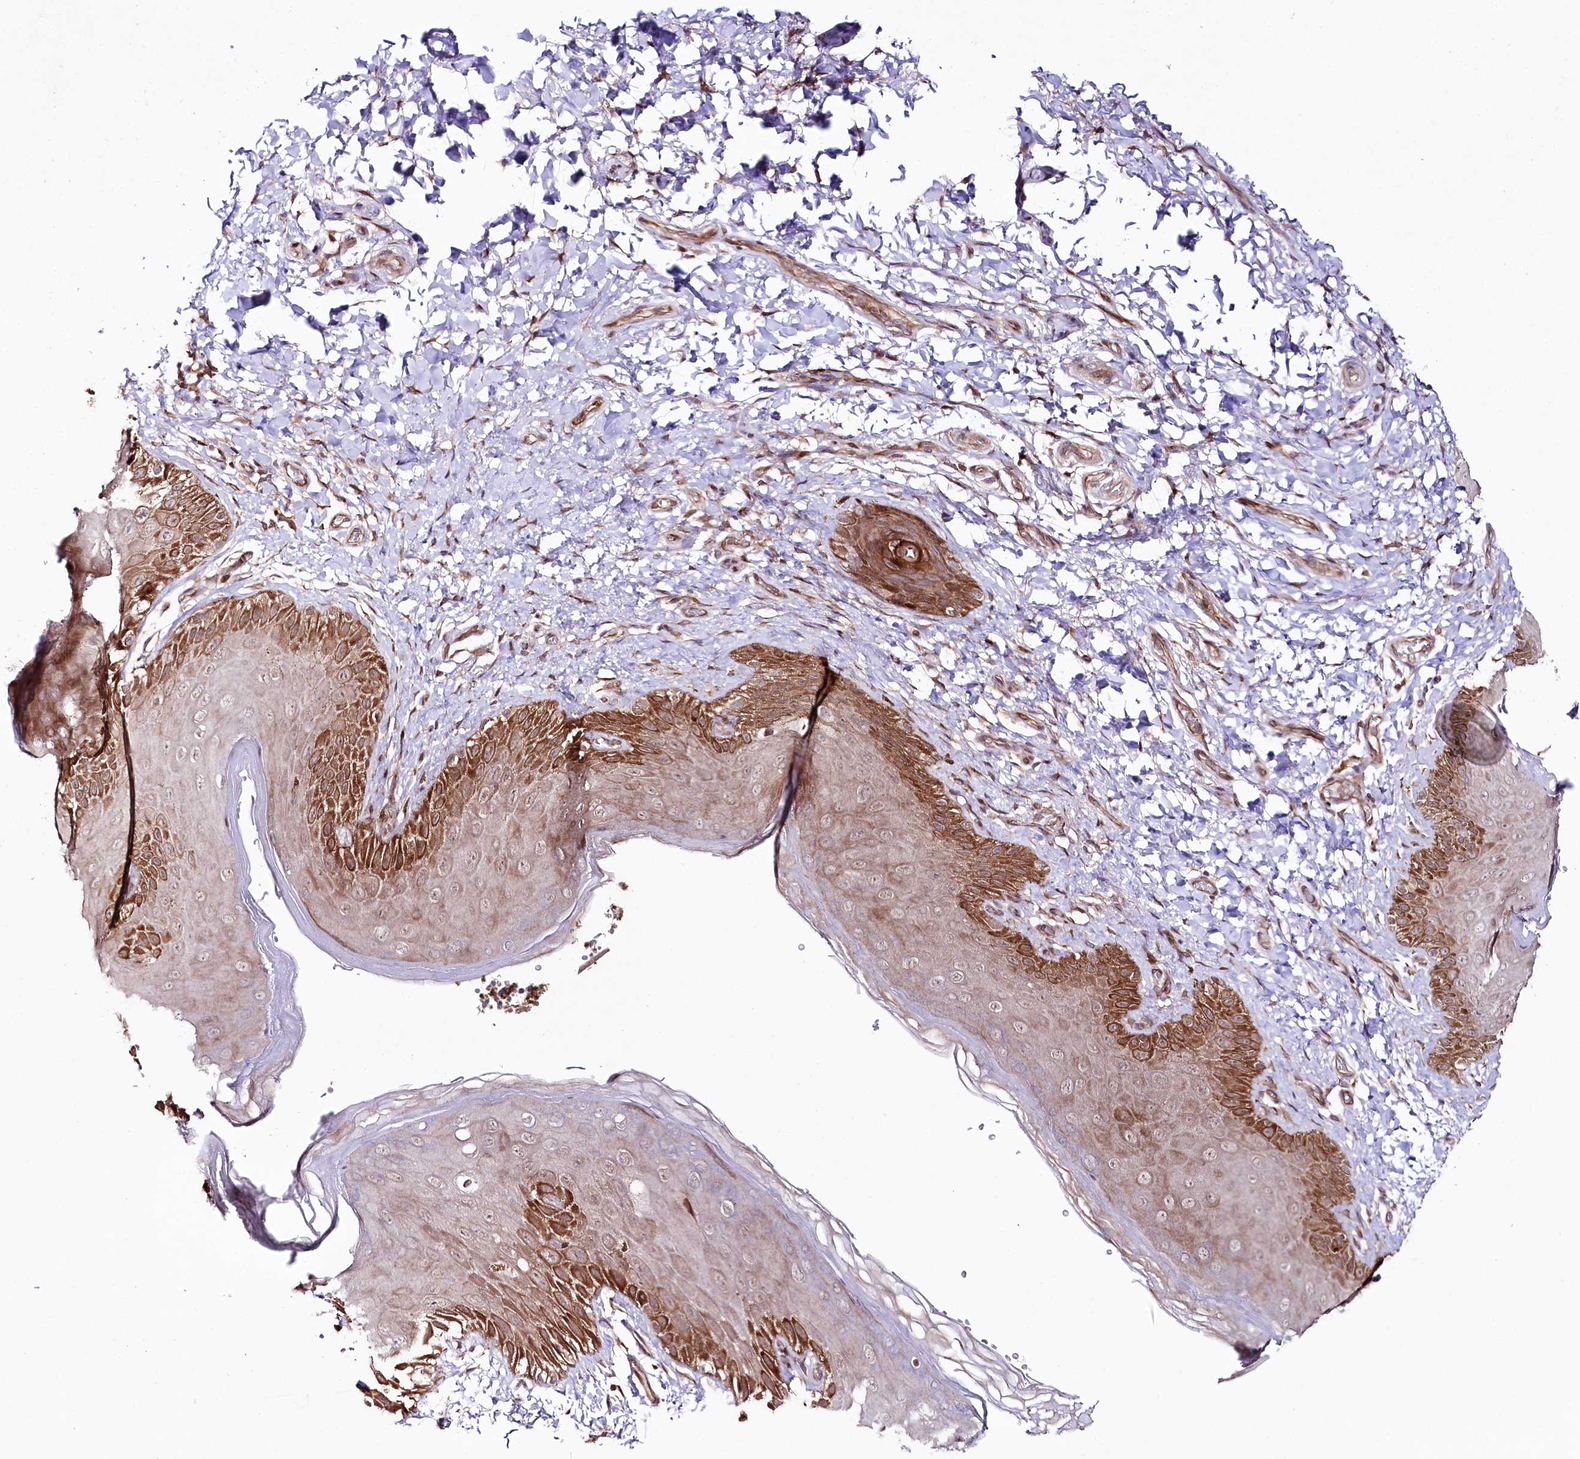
{"staining": {"intensity": "moderate", "quantity": ">75%", "location": "cytoplasmic/membranous"}, "tissue": "skin", "cell_type": "Epidermal cells", "image_type": "normal", "snomed": [{"axis": "morphology", "description": "Normal tissue, NOS"}, {"axis": "topography", "description": "Anal"}], "caption": "A micrograph showing moderate cytoplasmic/membranous positivity in about >75% of epidermal cells in unremarkable skin, as visualized by brown immunohistochemical staining.", "gene": "PHLDB1", "patient": {"sex": "male", "age": 44}}